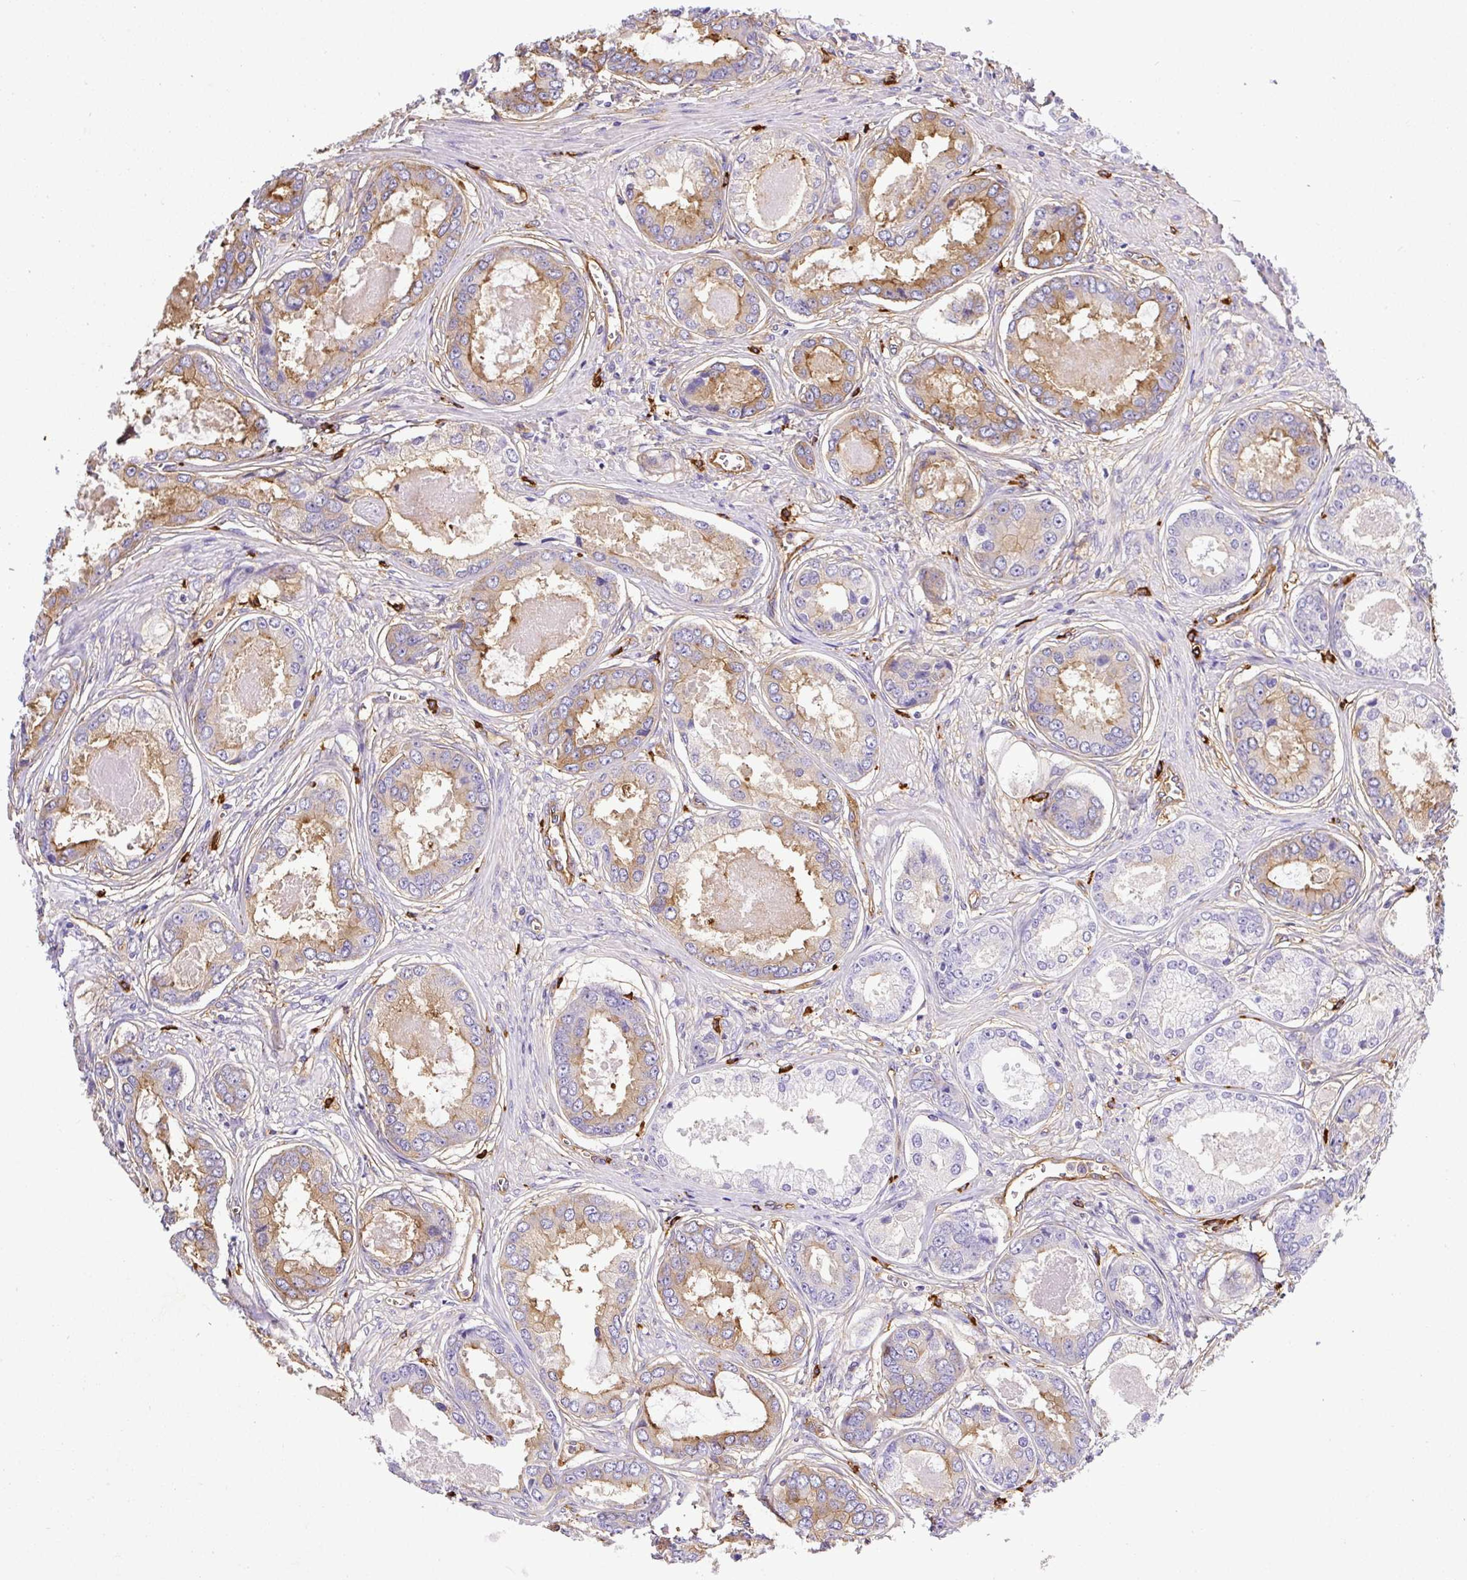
{"staining": {"intensity": "moderate", "quantity": "<25%", "location": "cytoplasmic/membranous"}, "tissue": "prostate cancer", "cell_type": "Tumor cells", "image_type": "cancer", "snomed": [{"axis": "morphology", "description": "Adenocarcinoma, Low grade"}, {"axis": "topography", "description": "Prostate"}], "caption": "Immunohistochemistry image of human prostate cancer (low-grade adenocarcinoma) stained for a protein (brown), which exhibits low levels of moderate cytoplasmic/membranous expression in approximately <25% of tumor cells.", "gene": "MAGEB5", "patient": {"sex": "male", "age": 68}}